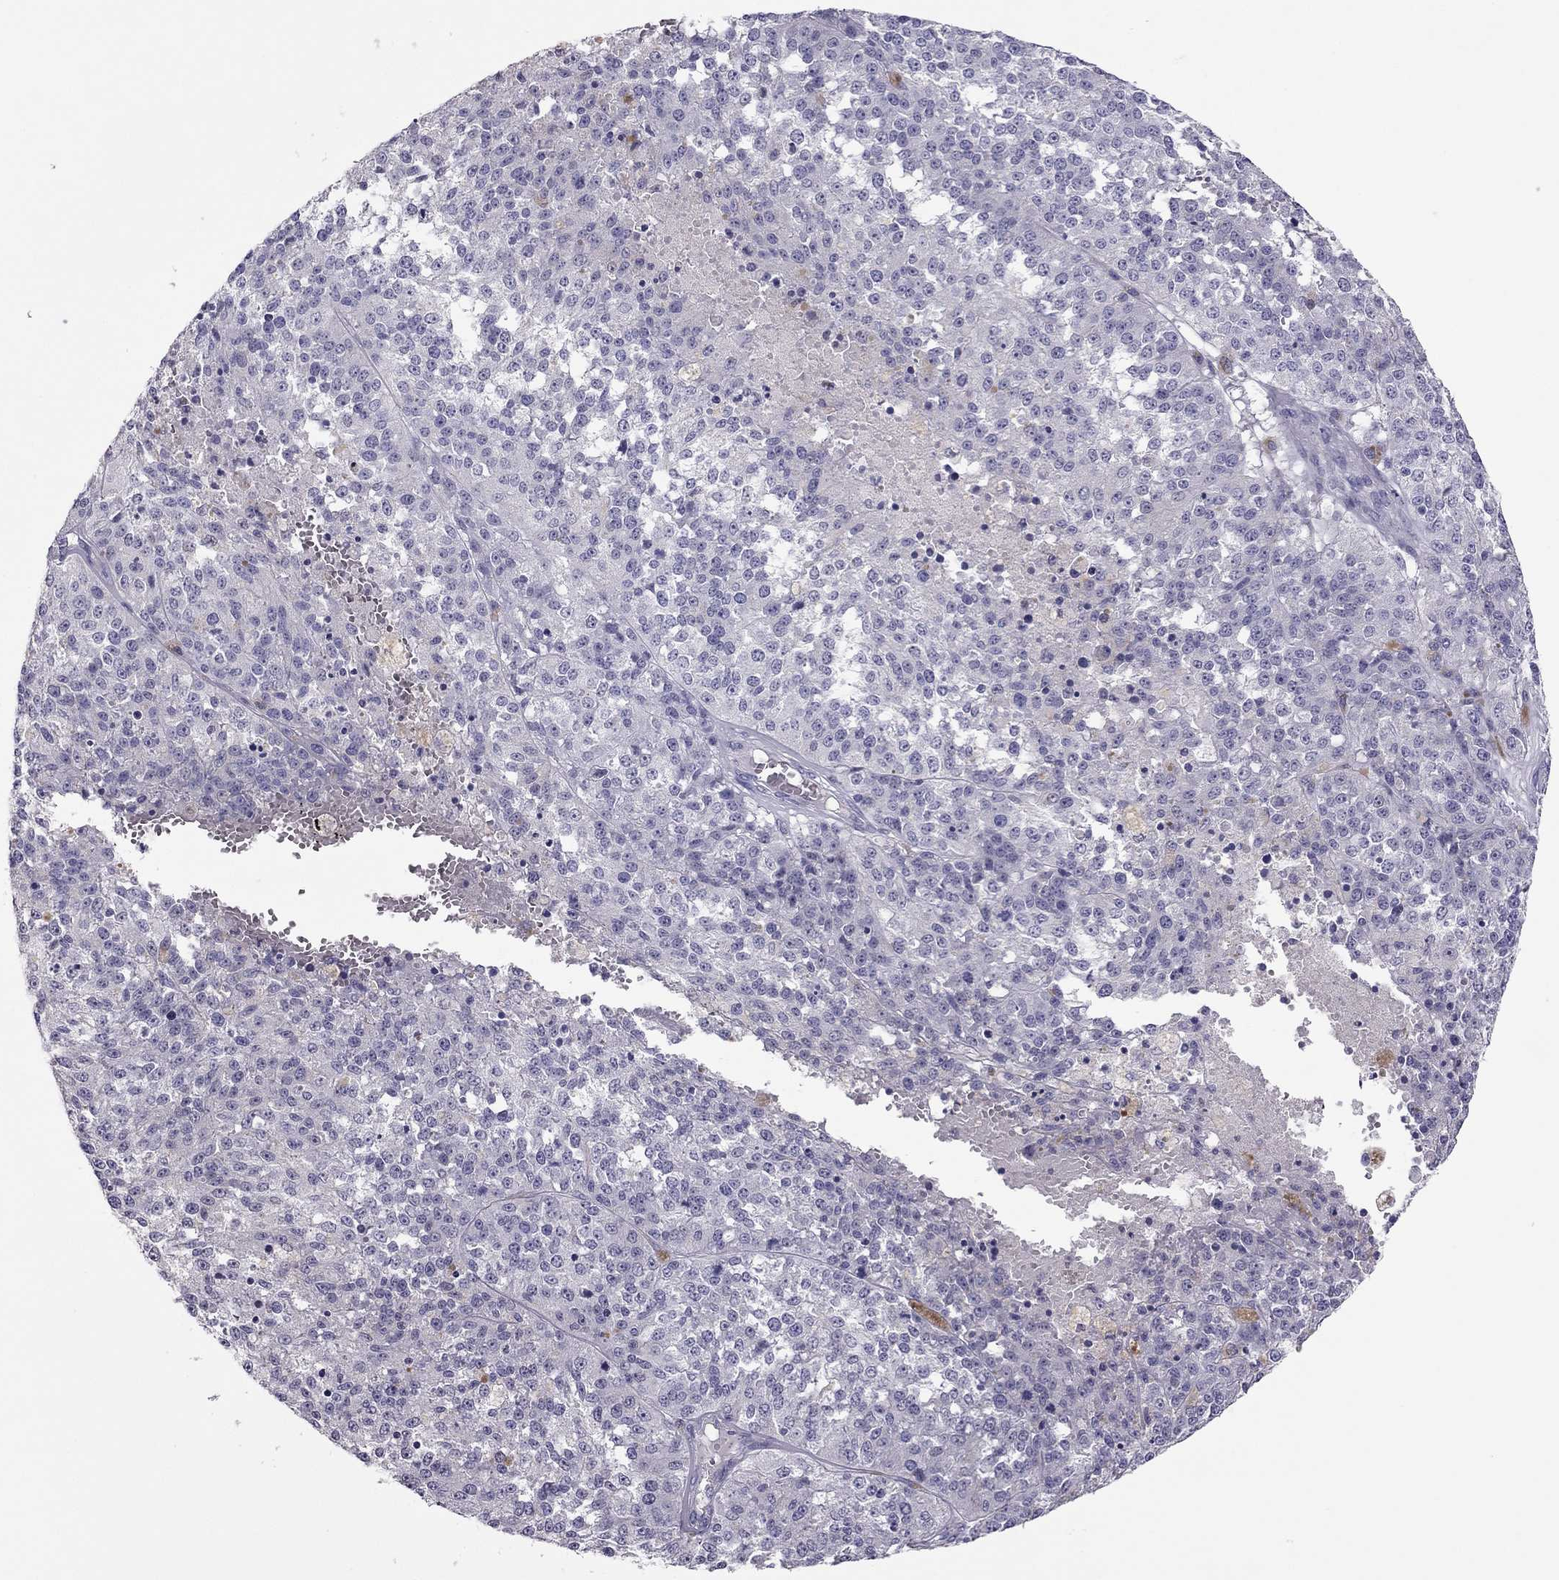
{"staining": {"intensity": "weak", "quantity": "<25%", "location": "cytoplasmic/membranous"}, "tissue": "melanoma", "cell_type": "Tumor cells", "image_type": "cancer", "snomed": [{"axis": "morphology", "description": "Malignant melanoma, Metastatic site"}, {"axis": "topography", "description": "Lymph node"}], "caption": "Histopathology image shows no protein positivity in tumor cells of melanoma tissue.", "gene": "PDE6A", "patient": {"sex": "female", "age": 64}}